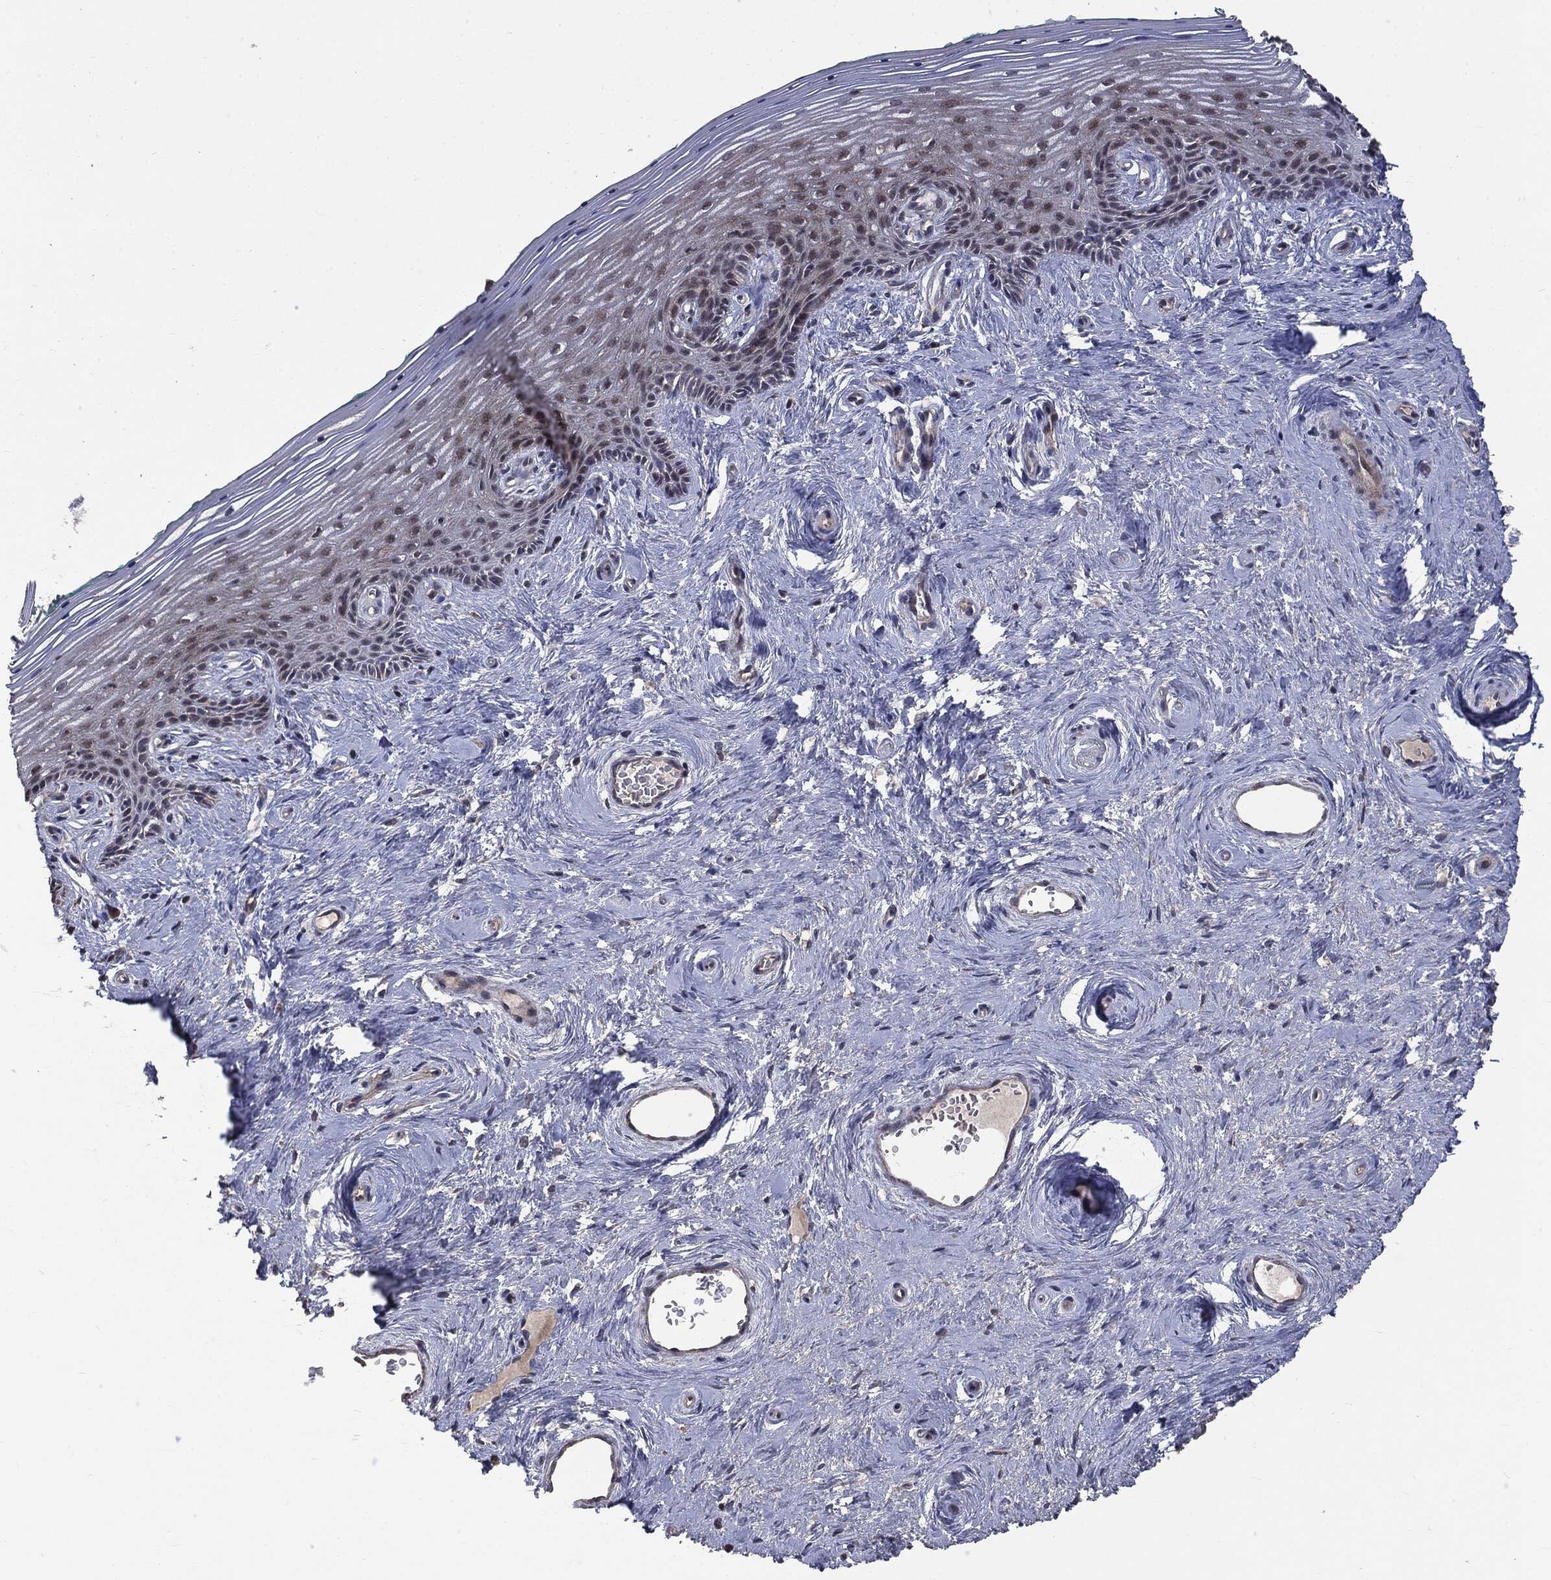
{"staining": {"intensity": "strong", "quantity": "<25%", "location": "cytoplasmic/membranous"}, "tissue": "vagina", "cell_type": "Squamous epithelial cells", "image_type": "normal", "snomed": [{"axis": "morphology", "description": "Normal tissue, NOS"}, {"axis": "topography", "description": "Vagina"}], "caption": "Approximately <25% of squamous epithelial cells in normal human vagina show strong cytoplasmic/membranous protein staining as visualized by brown immunohistochemical staining.", "gene": "MTOR", "patient": {"sex": "female", "age": 45}}